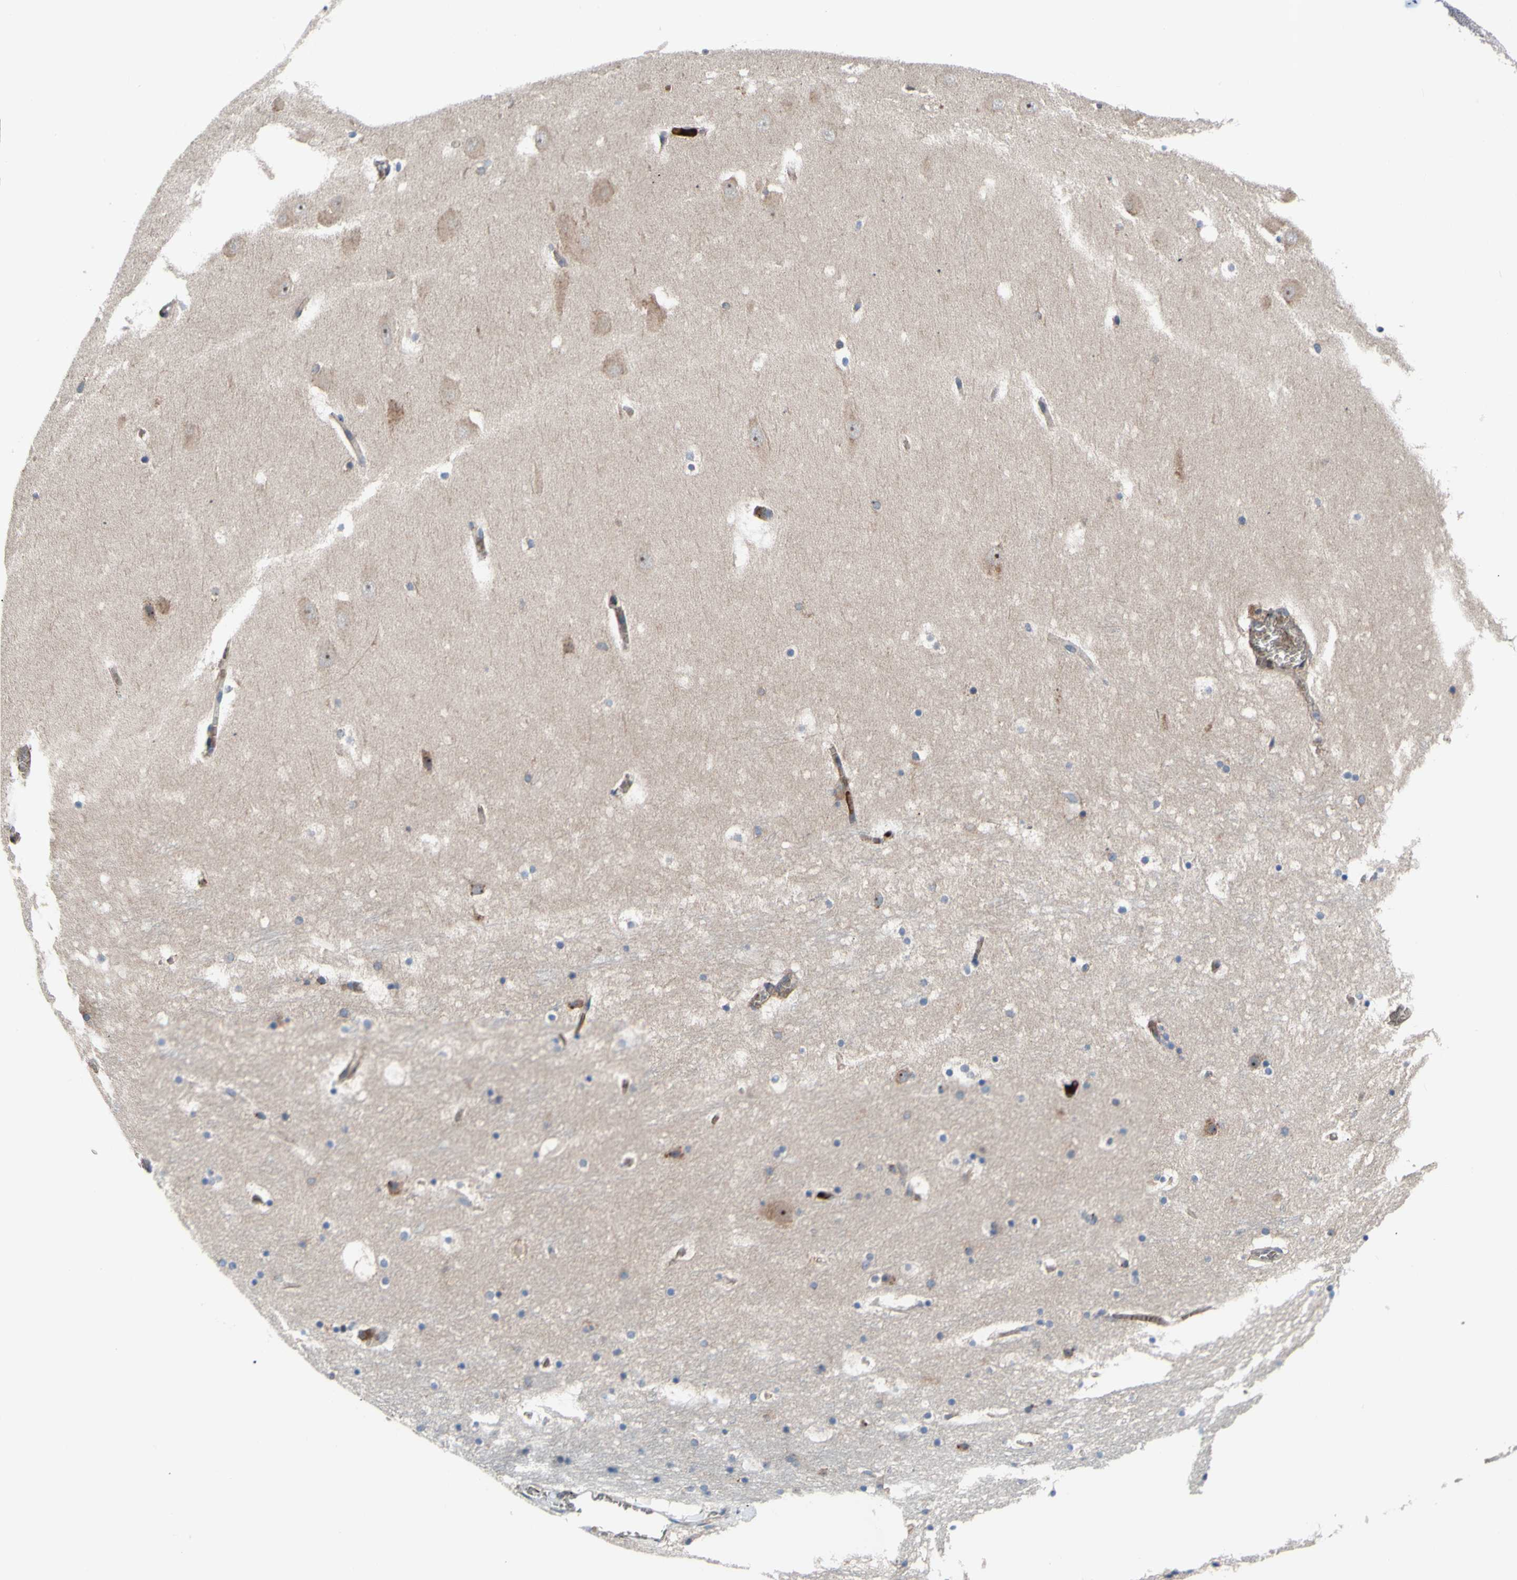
{"staining": {"intensity": "weak", "quantity": "<25%", "location": "cytoplasmic/membranous"}, "tissue": "hippocampus", "cell_type": "Glial cells", "image_type": "normal", "snomed": [{"axis": "morphology", "description": "Normal tissue, NOS"}, {"axis": "topography", "description": "Hippocampus"}], "caption": "This is an immunohistochemistry (IHC) histopathology image of benign human hippocampus. There is no positivity in glial cells.", "gene": "USP9X", "patient": {"sex": "male", "age": 45}}